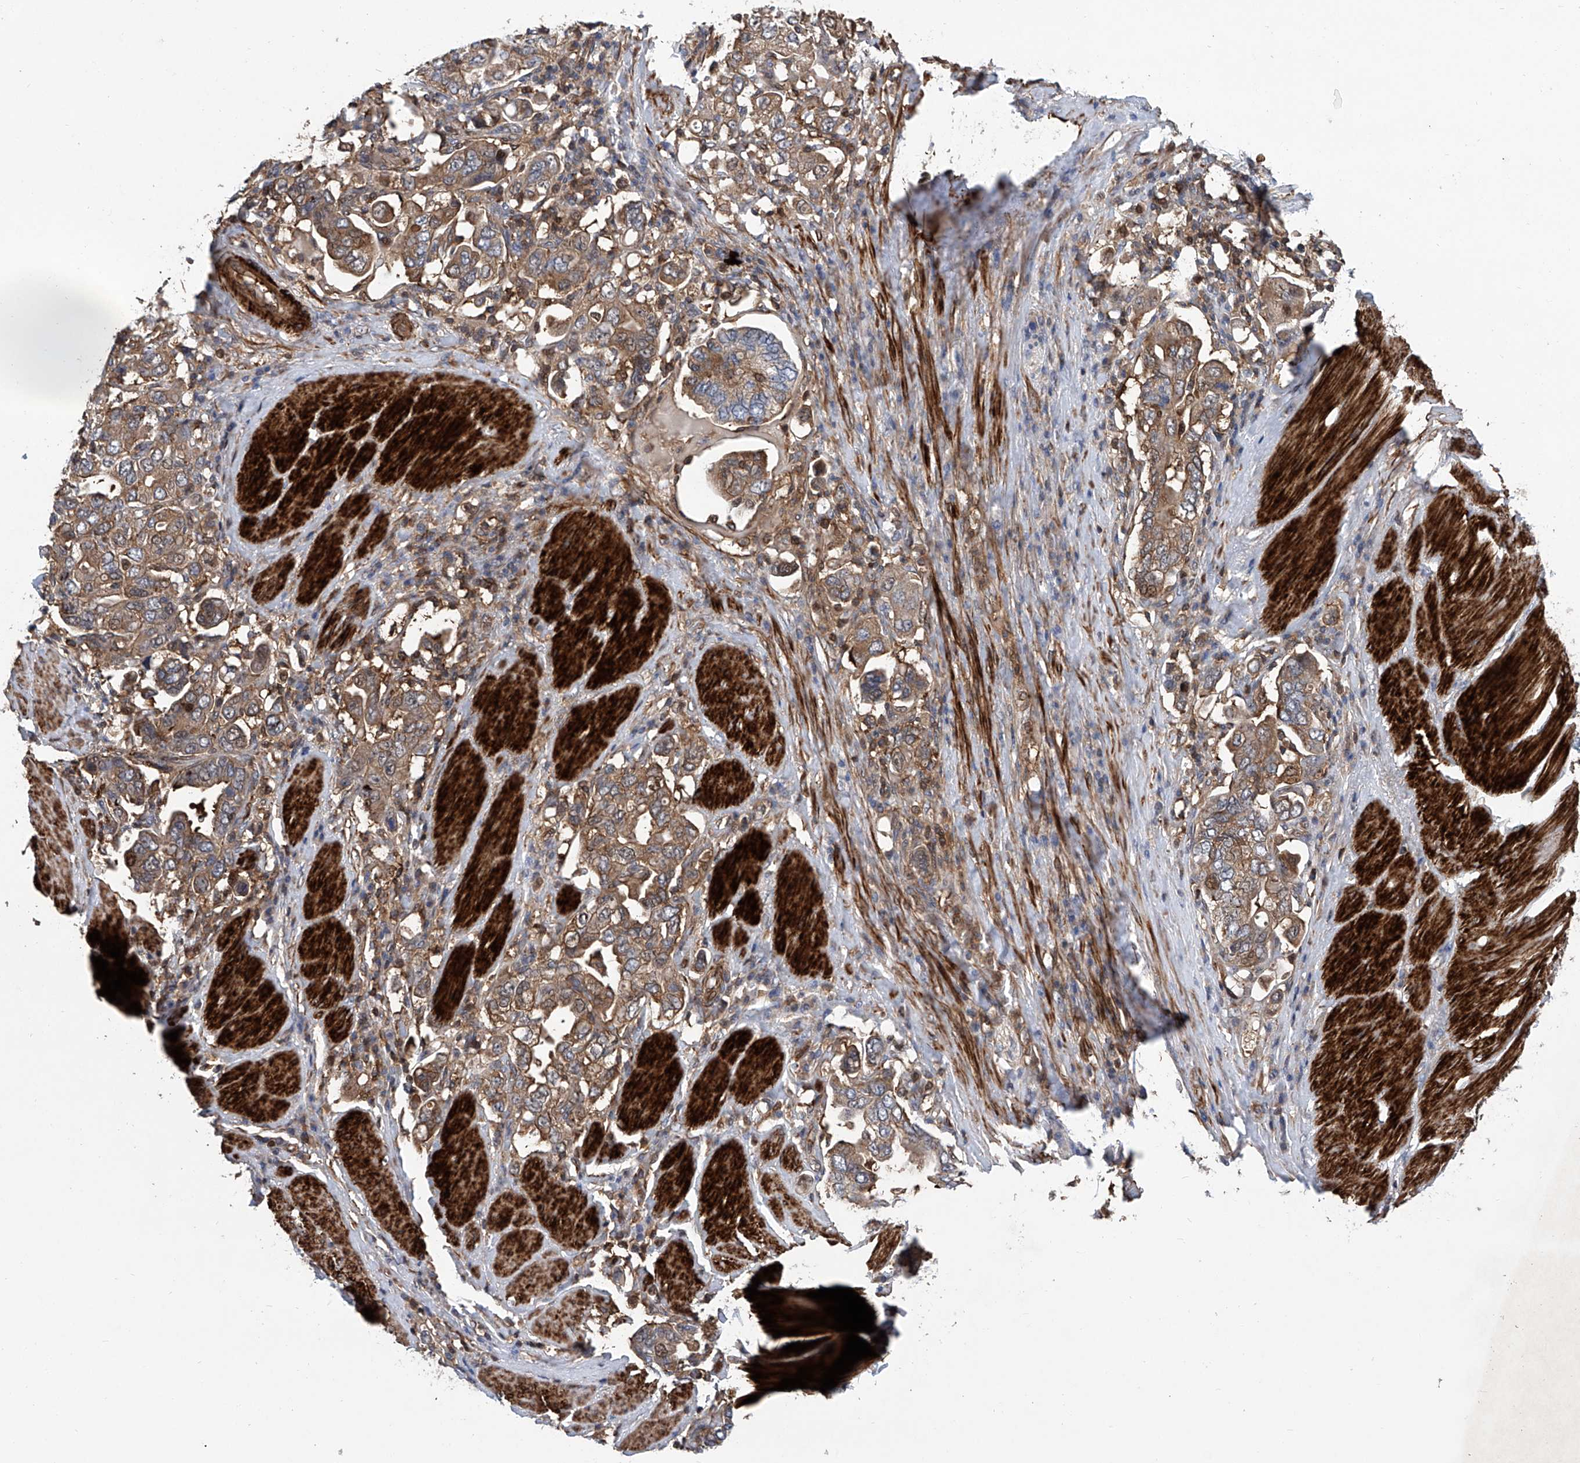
{"staining": {"intensity": "moderate", "quantity": ">75%", "location": "cytoplasmic/membranous"}, "tissue": "stomach cancer", "cell_type": "Tumor cells", "image_type": "cancer", "snomed": [{"axis": "morphology", "description": "Adenocarcinoma, NOS"}, {"axis": "topography", "description": "Stomach, upper"}], "caption": "High-magnification brightfield microscopy of stomach adenocarcinoma stained with DAB (brown) and counterstained with hematoxylin (blue). tumor cells exhibit moderate cytoplasmic/membranous staining is seen in about>75% of cells.", "gene": "NT5C3A", "patient": {"sex": "male", "age": 62}}